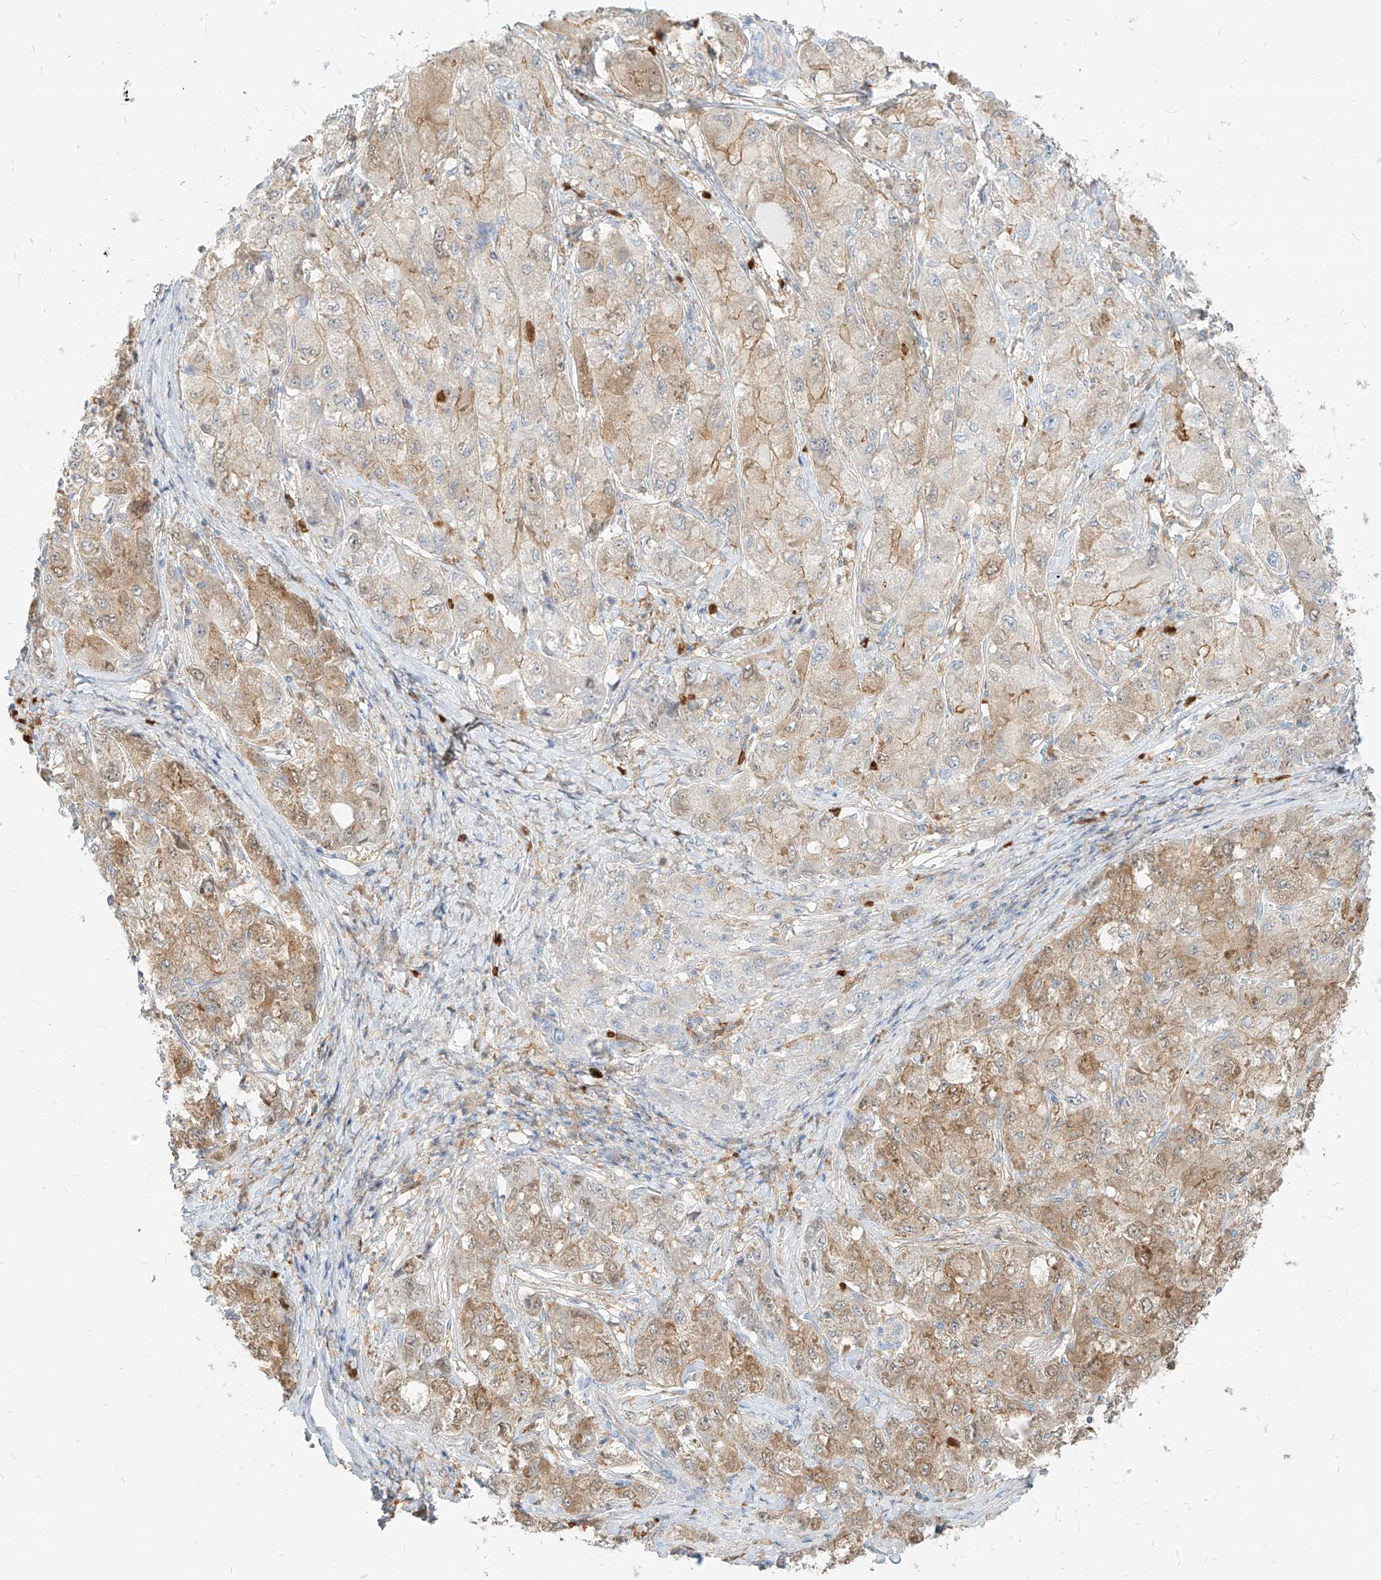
{"staining": {"intensity": "weak", "quantity": "25%-75%", "location": "cytoplasmic/membranous"}, "tissue": "liver cancer", "cell_type": "Tumor cells", "image_type": "cancer", "snomed": [{"axis": "morphology", "description": "Carcinoma, Hepatocellular, NOS"}, {"axis": "topography", "description": "Liver"}], "caption": "Immunohistochemical staining of human liver cancer exhibits low levels of weak cytoplasmic/membranous positivity in about 25%-75% of tumor cells.", "gene": "PGD", "patient": {"sex": "male", "age": 80}}